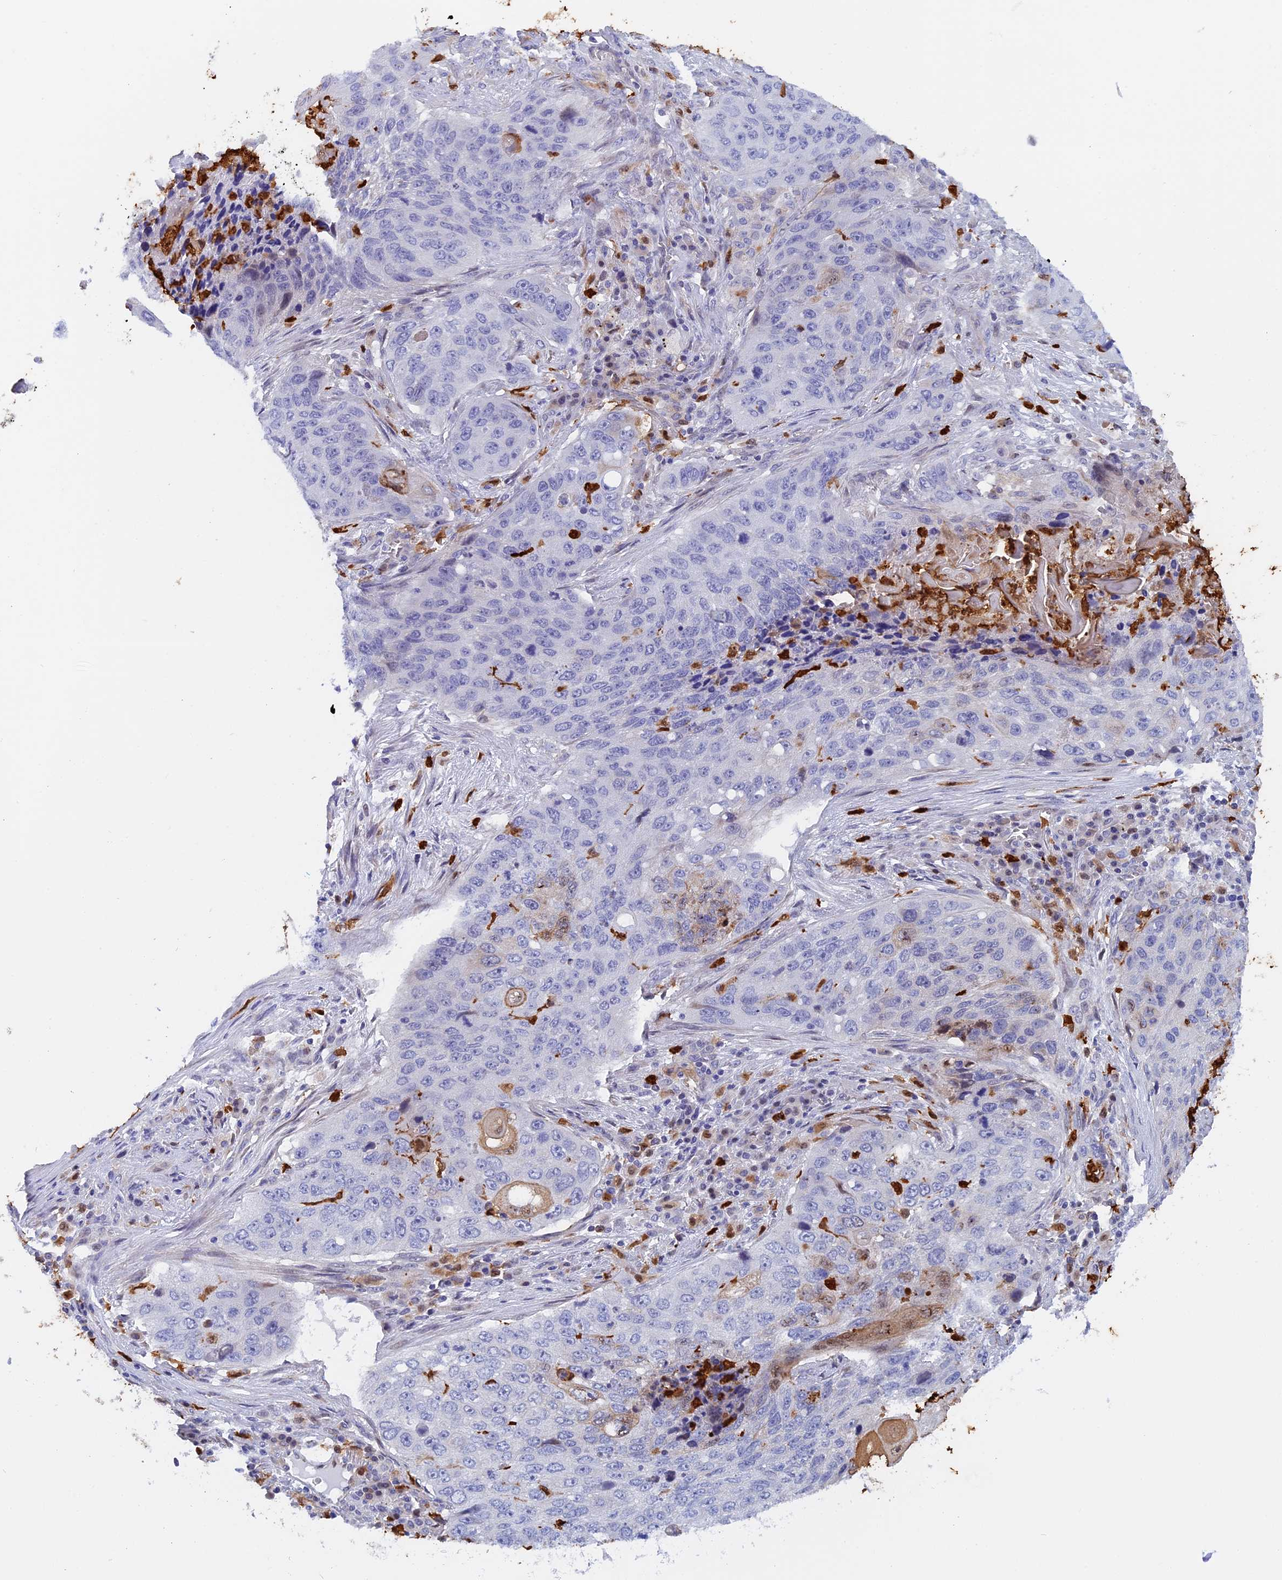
{"staining": {"intensity": "weak", "quantity": "<25%", "location": "nuclear"}, "tissue": "lung cancer", "cell_type": "Tumor cells", "image_type": "cancer", "snomed": [{"axis": "morphology", "description": "Squamous cell carcinoma, NOS"}, {"axis": "topography", "description": "Lung"}], "caption": "Immunohistochemistry of human lung squamous cell carcinoma exhibits no positivity in tumor cells.", "gene": "SLC26A1", "patient": {"sex": "female", "age": 63}}